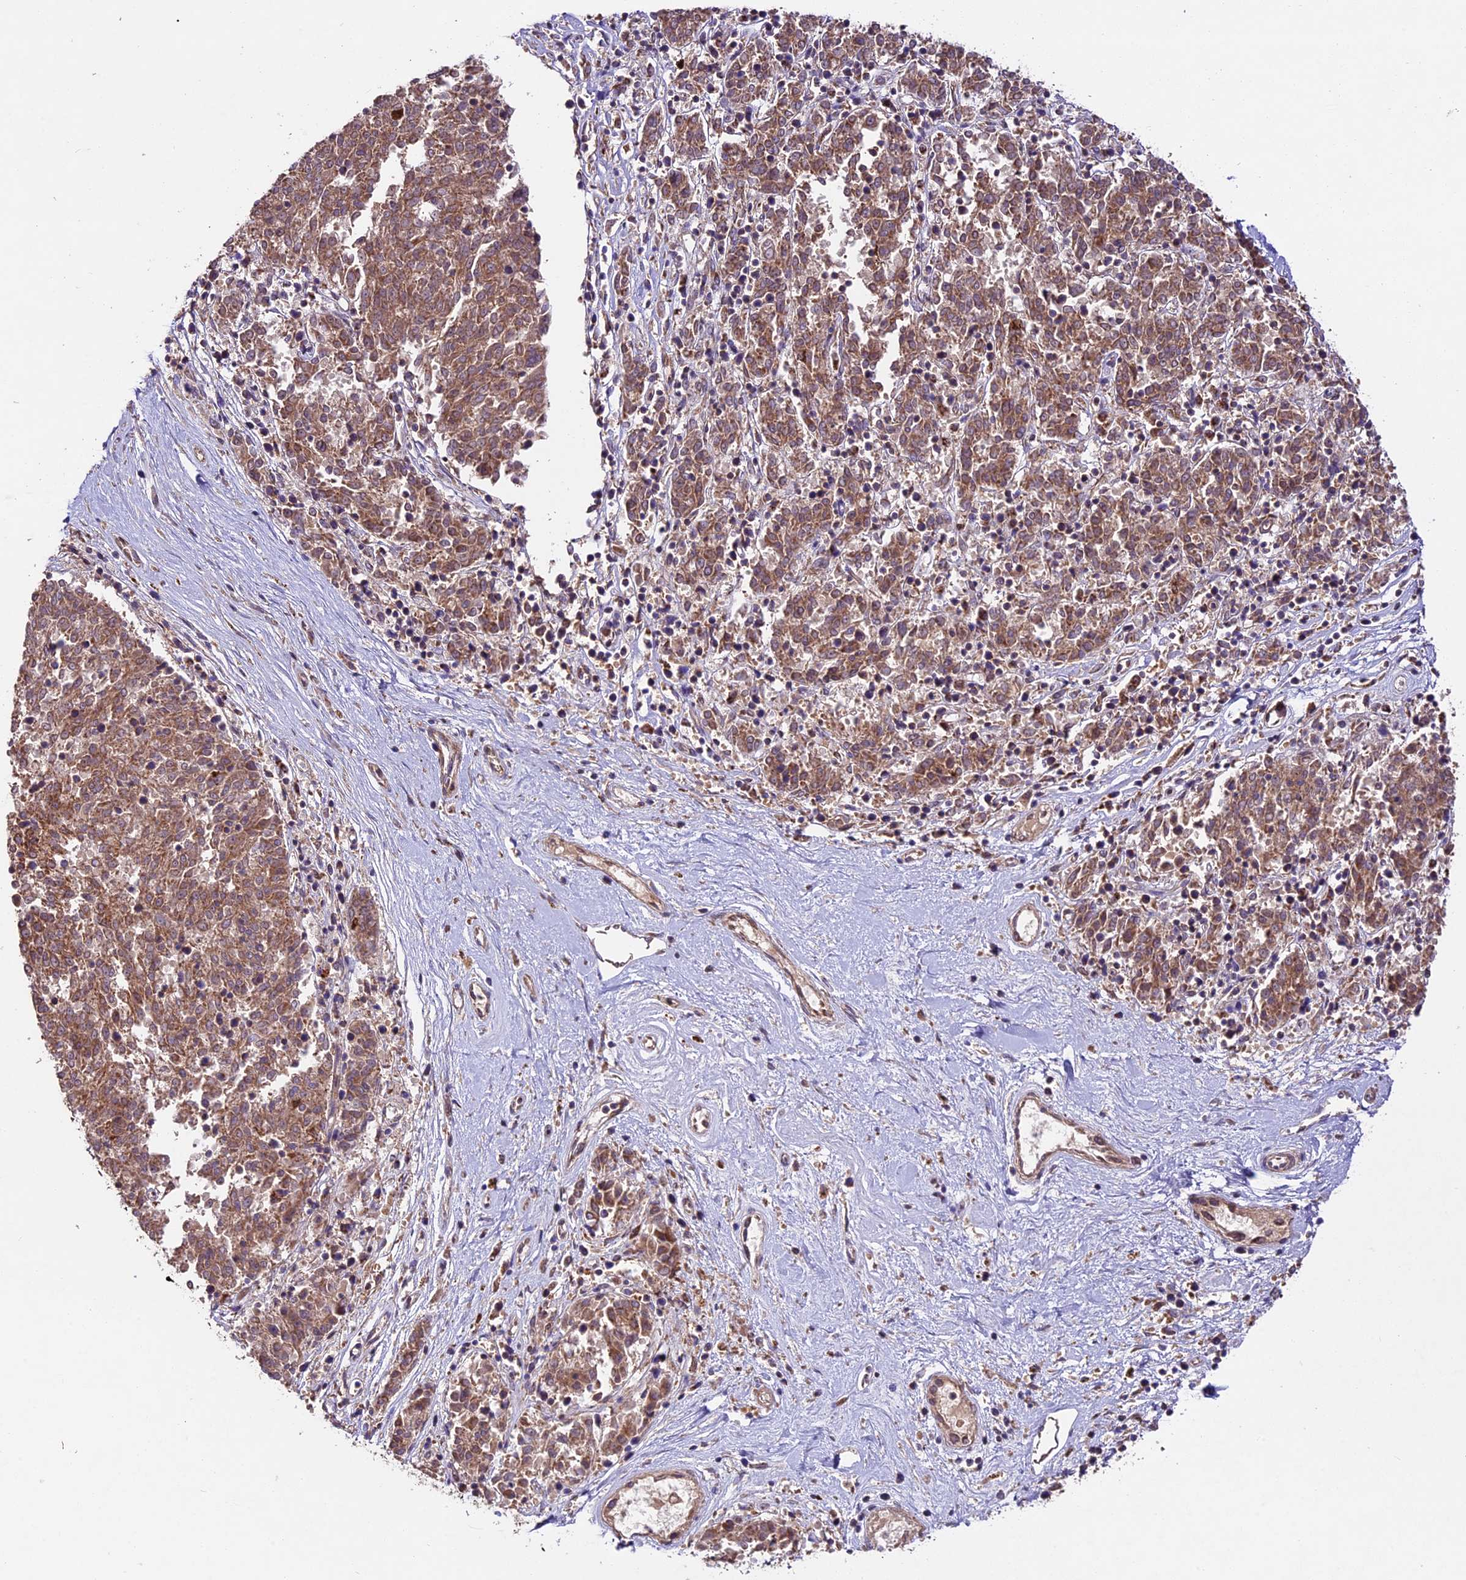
{"staining": {"intensity": "strong", "quantity": ">75%", "location": "cytoplasmic/membranous"}, "tissue": "melanoma", "cell_type": "Tumor cells", "image_type": "cancer", "snomed": [{"axis": "morphology", "description": "Malignant melanoma, NOS"}, {"axis": "topography", "description": "Skin"}], "caption": "About >75% of tumor cells in malignant melanoma reveal strong cytoplasmic/membranous protein expression as visualized by brown immunohistochemical staining.", "gene": "NDUFA8", "patient": {"sex": "female", "age": 72}}